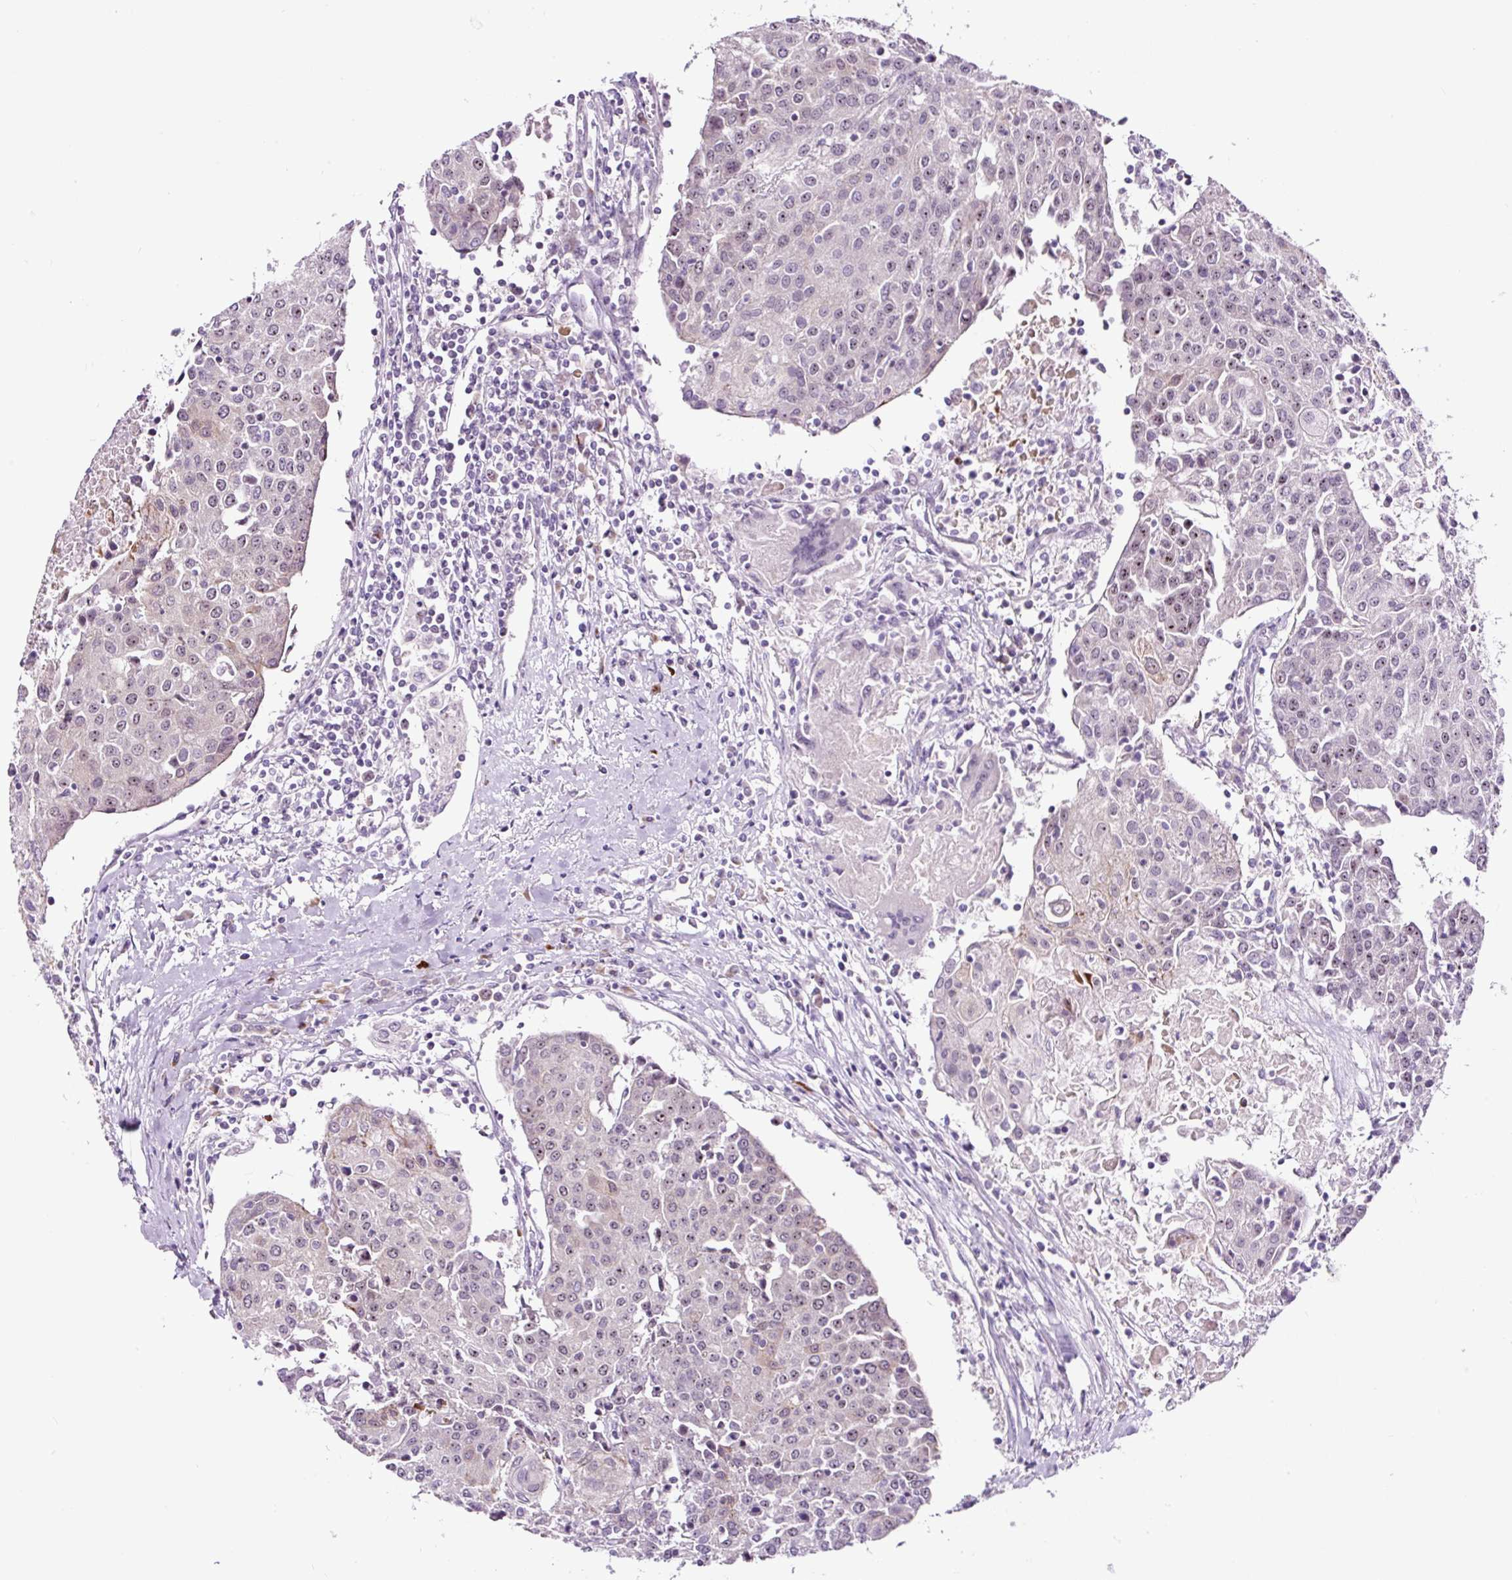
{"staining": {"intensity": "weak", "quantity": "<25%", "location": "nuclear"}, "tissue": "urothelial cancer", "cell_type": "Tumor cells", "image_type": "cancer", "snomed": [{"axis": "morphology", "description": "Urothelial carcinoma, High grade"}, {"axis": "topography", "description": "Urinary bladder"}], "caption": "Immunohistochemical staining of human urothelial carcinoma (high-grade) demonstrates no significant positivity in tumor cells. (DAB immunohistochemistry (IHC), high magnification).", "gene": "NOM1", "patient": {"sex": "female", "age": 85}}